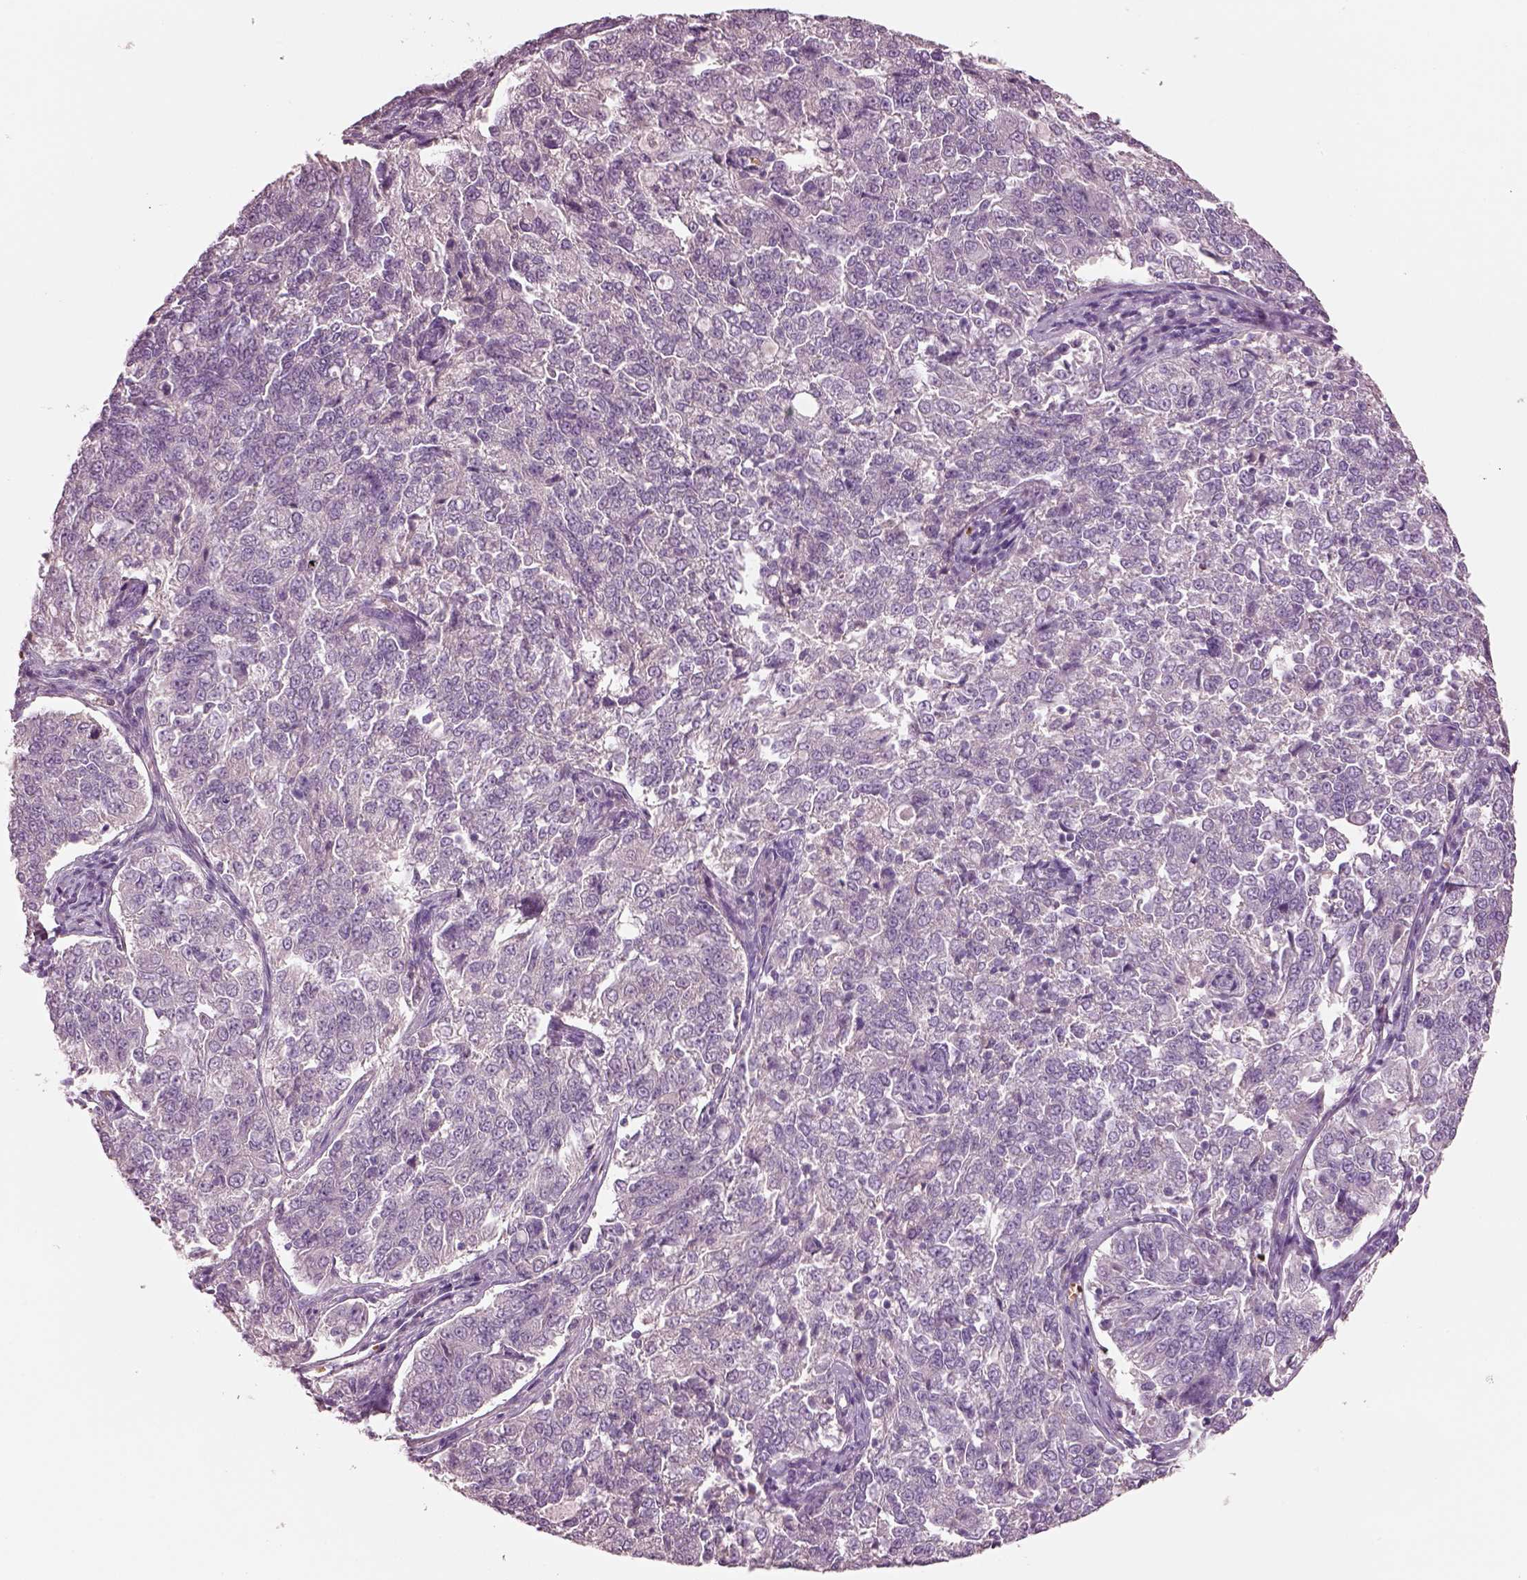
{"staining": {"intensity": "negative", "quantity": "none", "location": "none"}, "tissue": "endometrial cancer", "cell_type": "Tumor cells", "image_type": "cancer", "snomed": [{"axis": "morphology", "description": "Adenocarcinoma, NOS"}, {"axis": "topography", "description": "Endometrium"}], "caption": "Tumor cells are negative for brown protein staining in endometrial adenocarcinoma.", "gene": "ELSPBP1", "patient": {"sex": "female", "age": 43}}